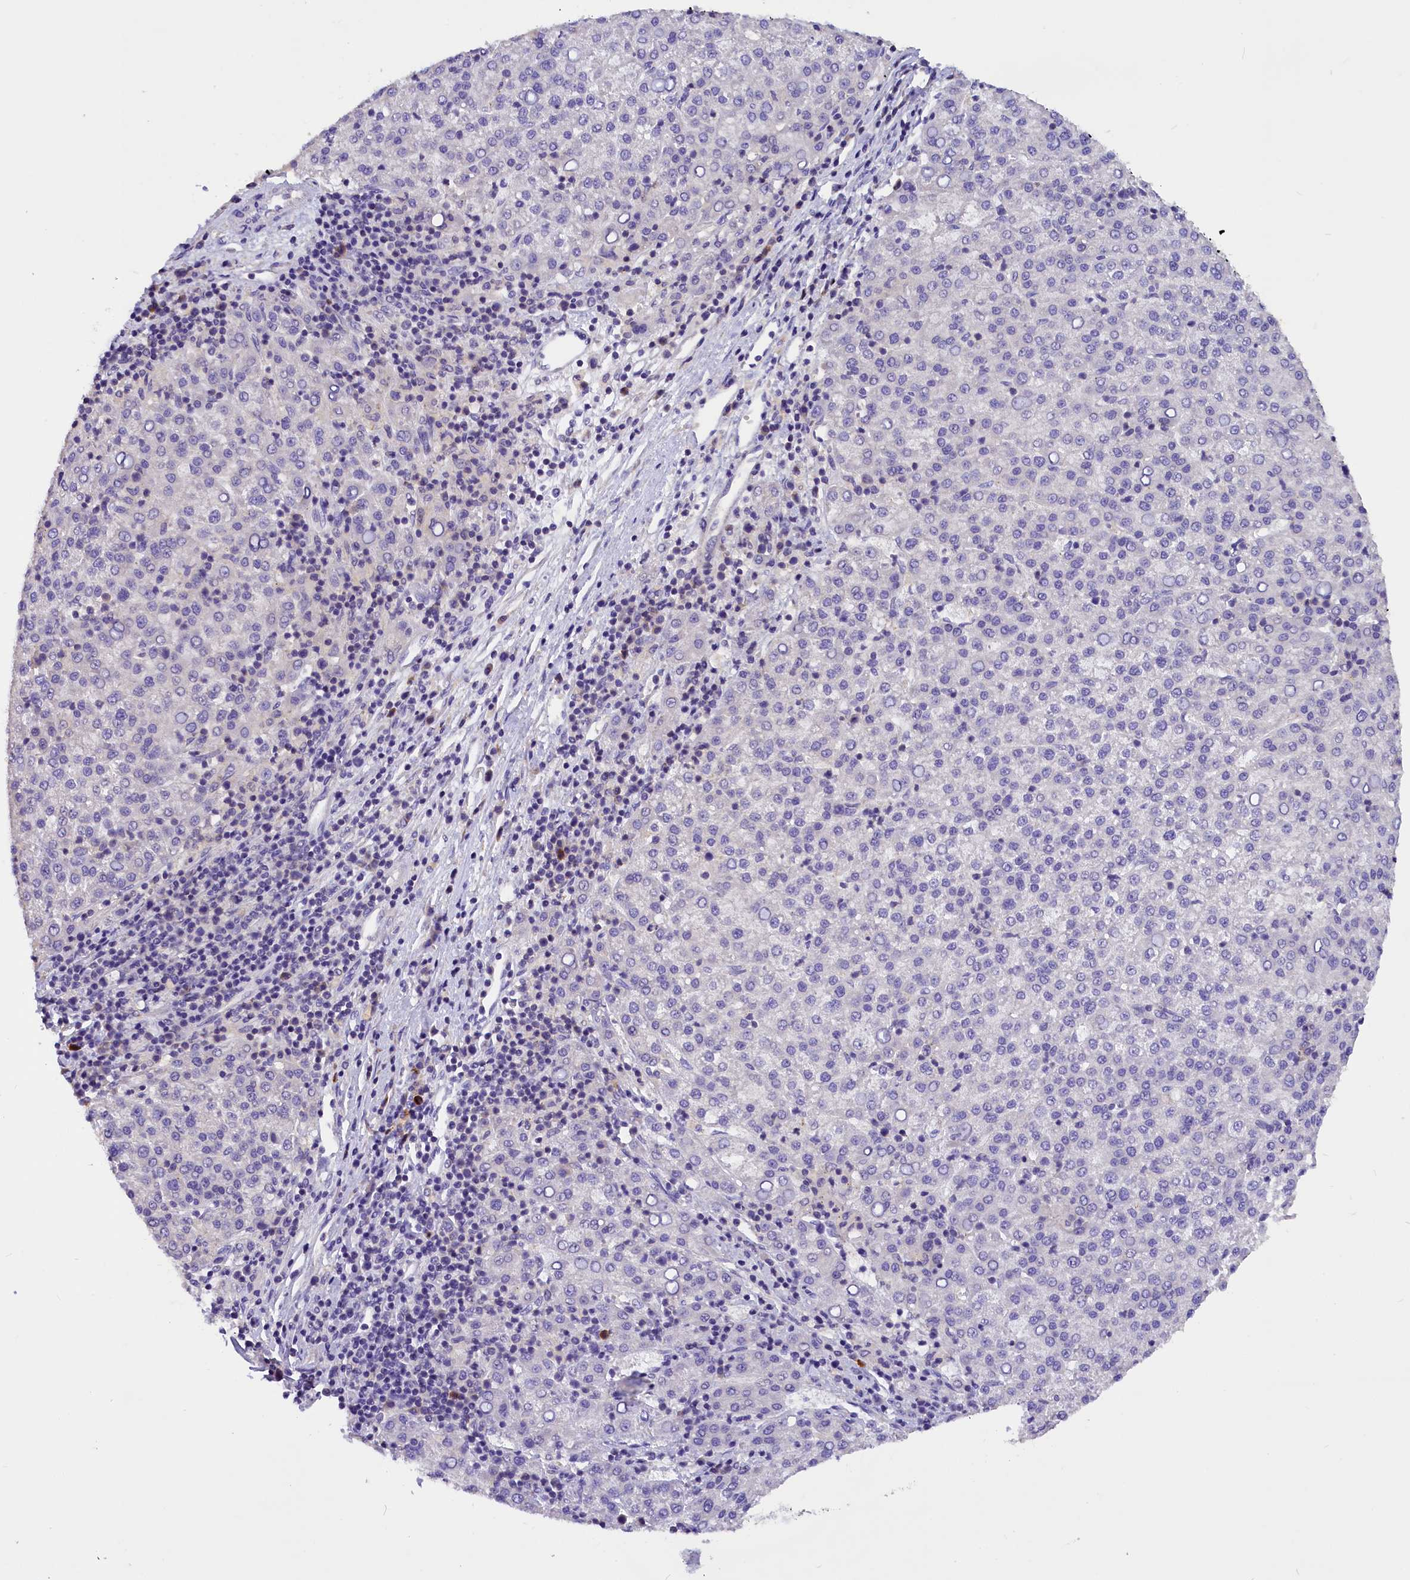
{"staining": {"intensity": "negative", "quantity": "none", "location": "none"}, "tissue": "liver cancer", "cell_type": "Tumor cells", "image_type": "cancer", "snomed": [{"axis": "morphology", "description": "Carcinoma, Hepatocellular, NOS"}, {"axis": "topography", "description": "Liver"}], "caption": "Tumor cells show no significant expression in liver cancer (hepatocellular carcinoma).", "gene": "AP3B2", "patient": {"sex": "female", "age": 58}}